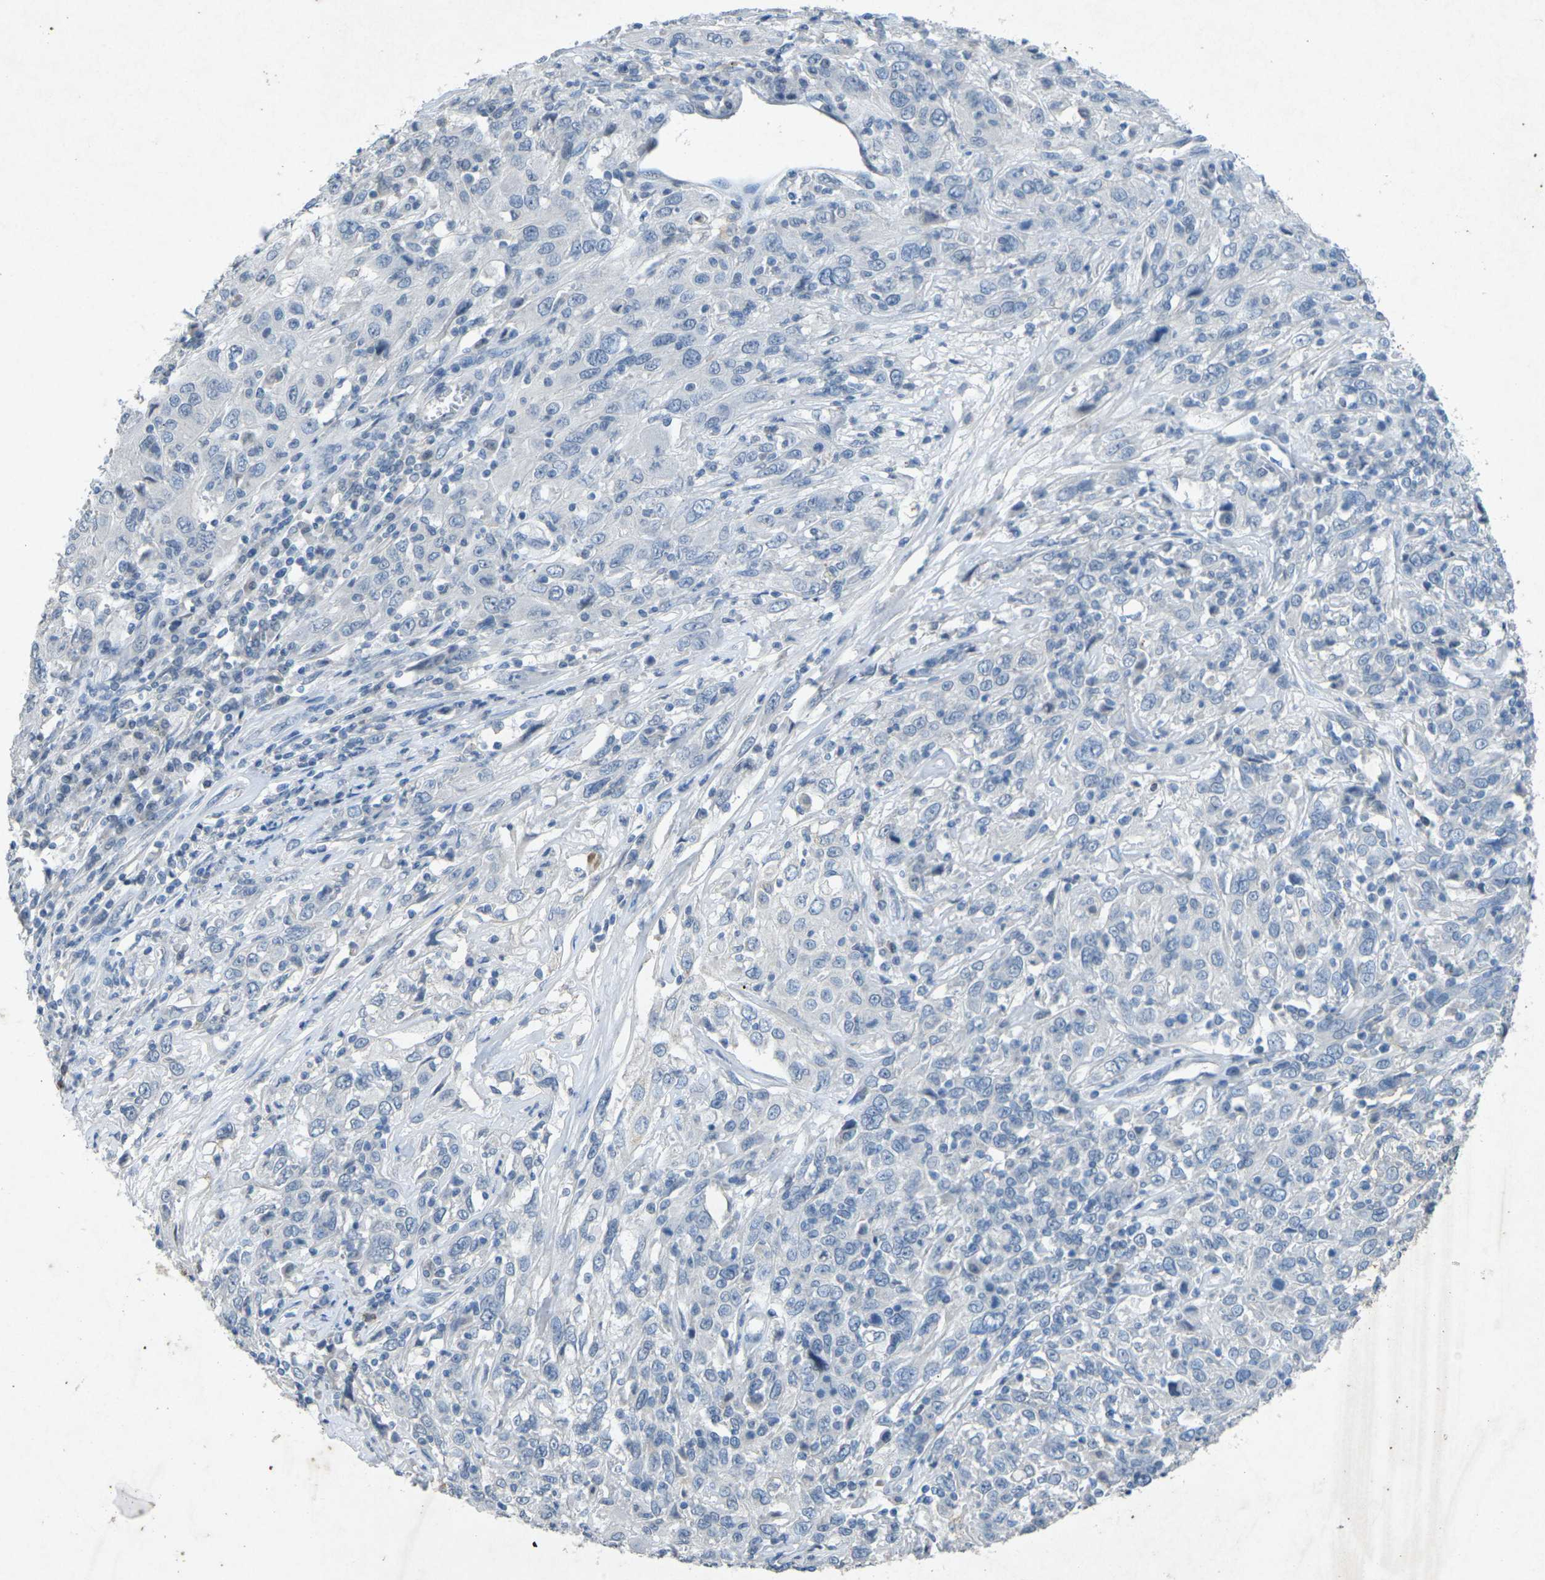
{"staining": {"intensity": "negative", "quantity": "none", "location": "none"}, "tissue": "cervical cancer", "cell_type": "Tumor cells", "image_type": "cancer", "snomed": [{"axis": "morphology", "description": "Squamous cell carcinoma, NOS"}, {"axis": "topography", "description": "Cervix"}], "caption": "This micrograph is of cervical cancer stained with immunohistochemistry to label a protein in brown with the nuclei are counter-stained blue. There is no expression in tumor cells. Nuclei are stained in blue.", "gene": "A1BG", "patient": {"sex": "female", "age": 46}}